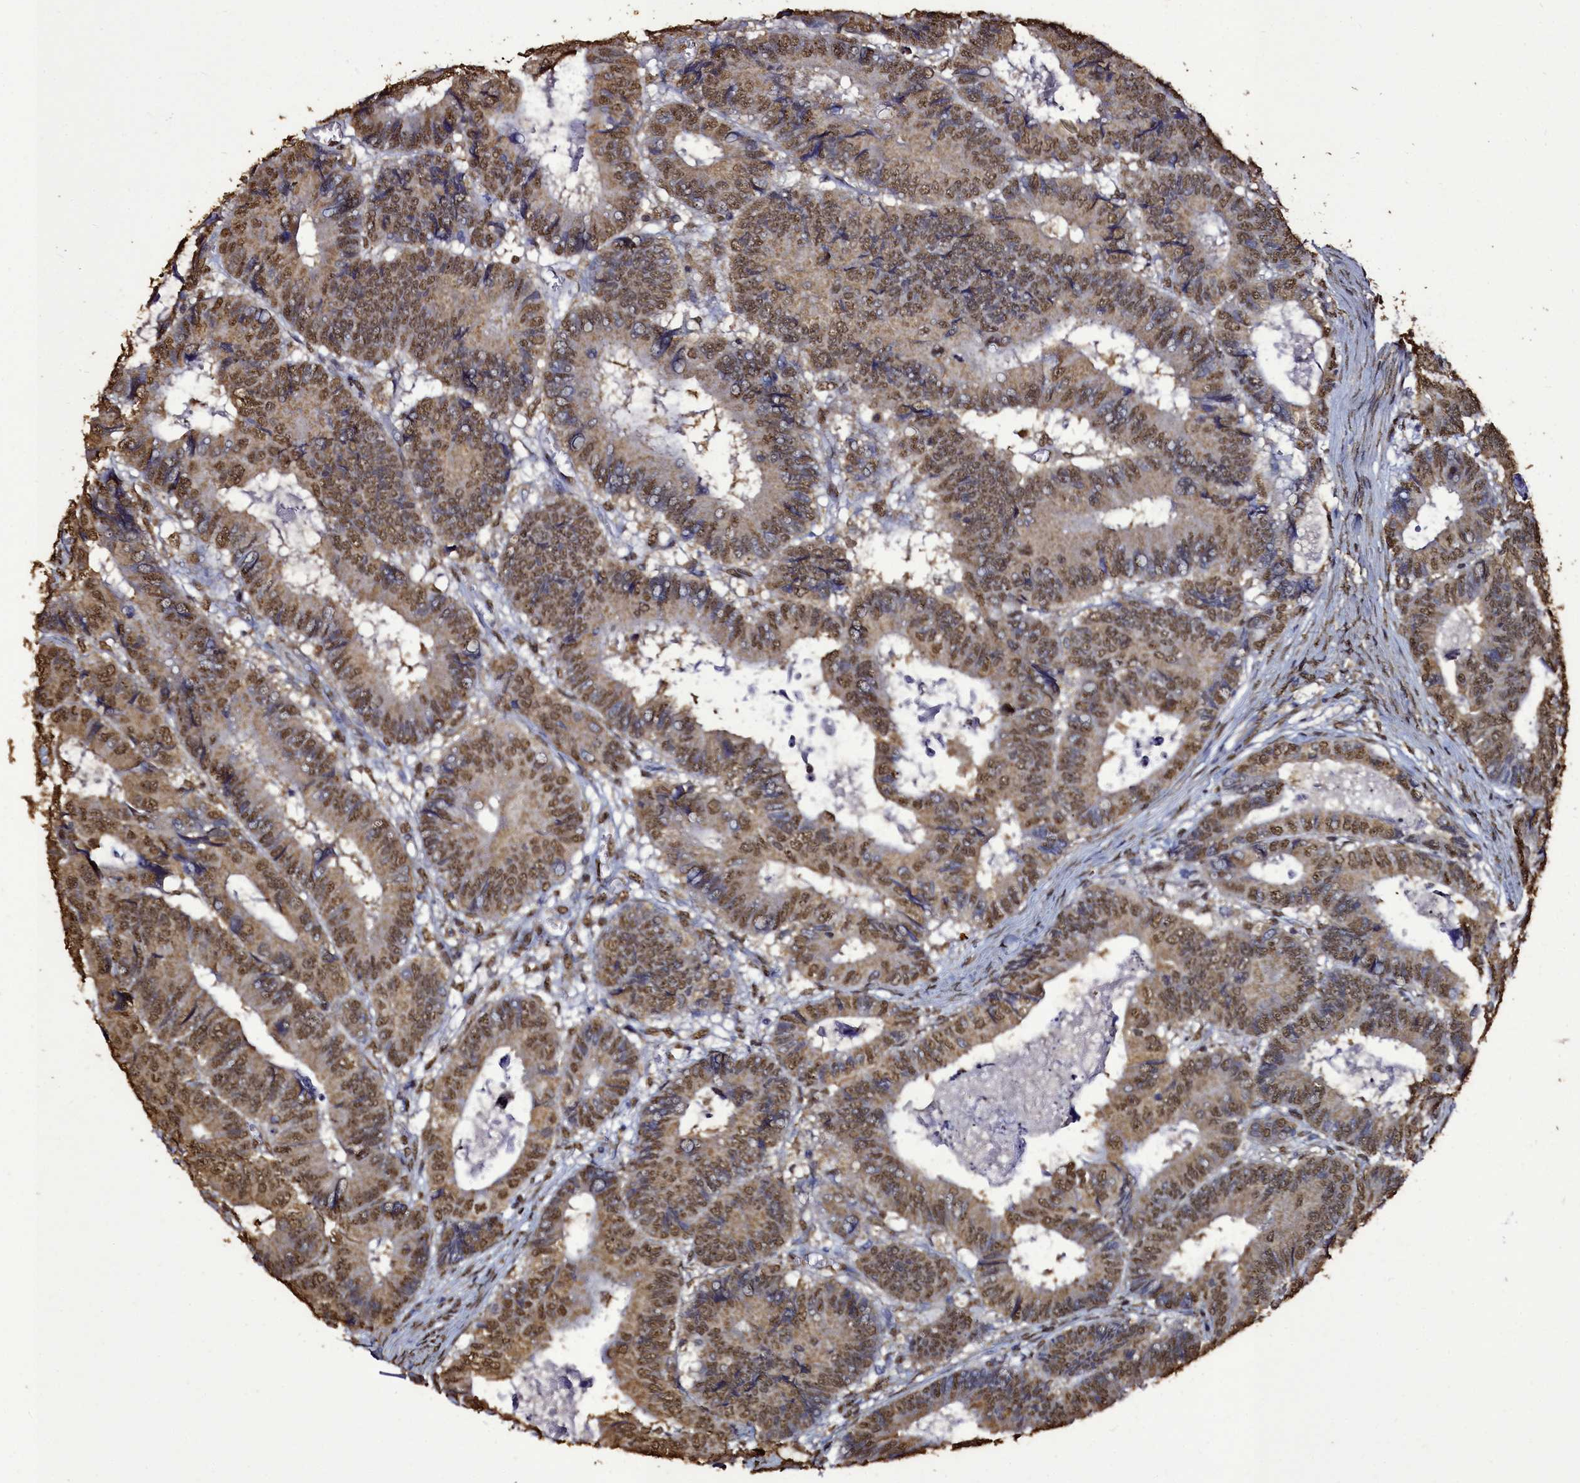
{"staining": {"intensity": "moderate", "quantity": ">75%", "location": "cytoplasmic/membranous,nuclear"}, "tissue": "colorectal cancer", "cell_type": "Tumor cells", "image_type": "cancer", "snomed": [{"axis": "morphology", "description": "Adenocarcinoma, NOS"}, {"axis": "topography", "description": "Colon"}], "caption": "Colorectal cancer tissue reveals moderate cytoplasmic/membranous and nuclear staining in about >75% of tumor cells, visualized by immunohistochemistry.", "gene": "TRIP6", "patient": {"sex": "male", "age": 85}}